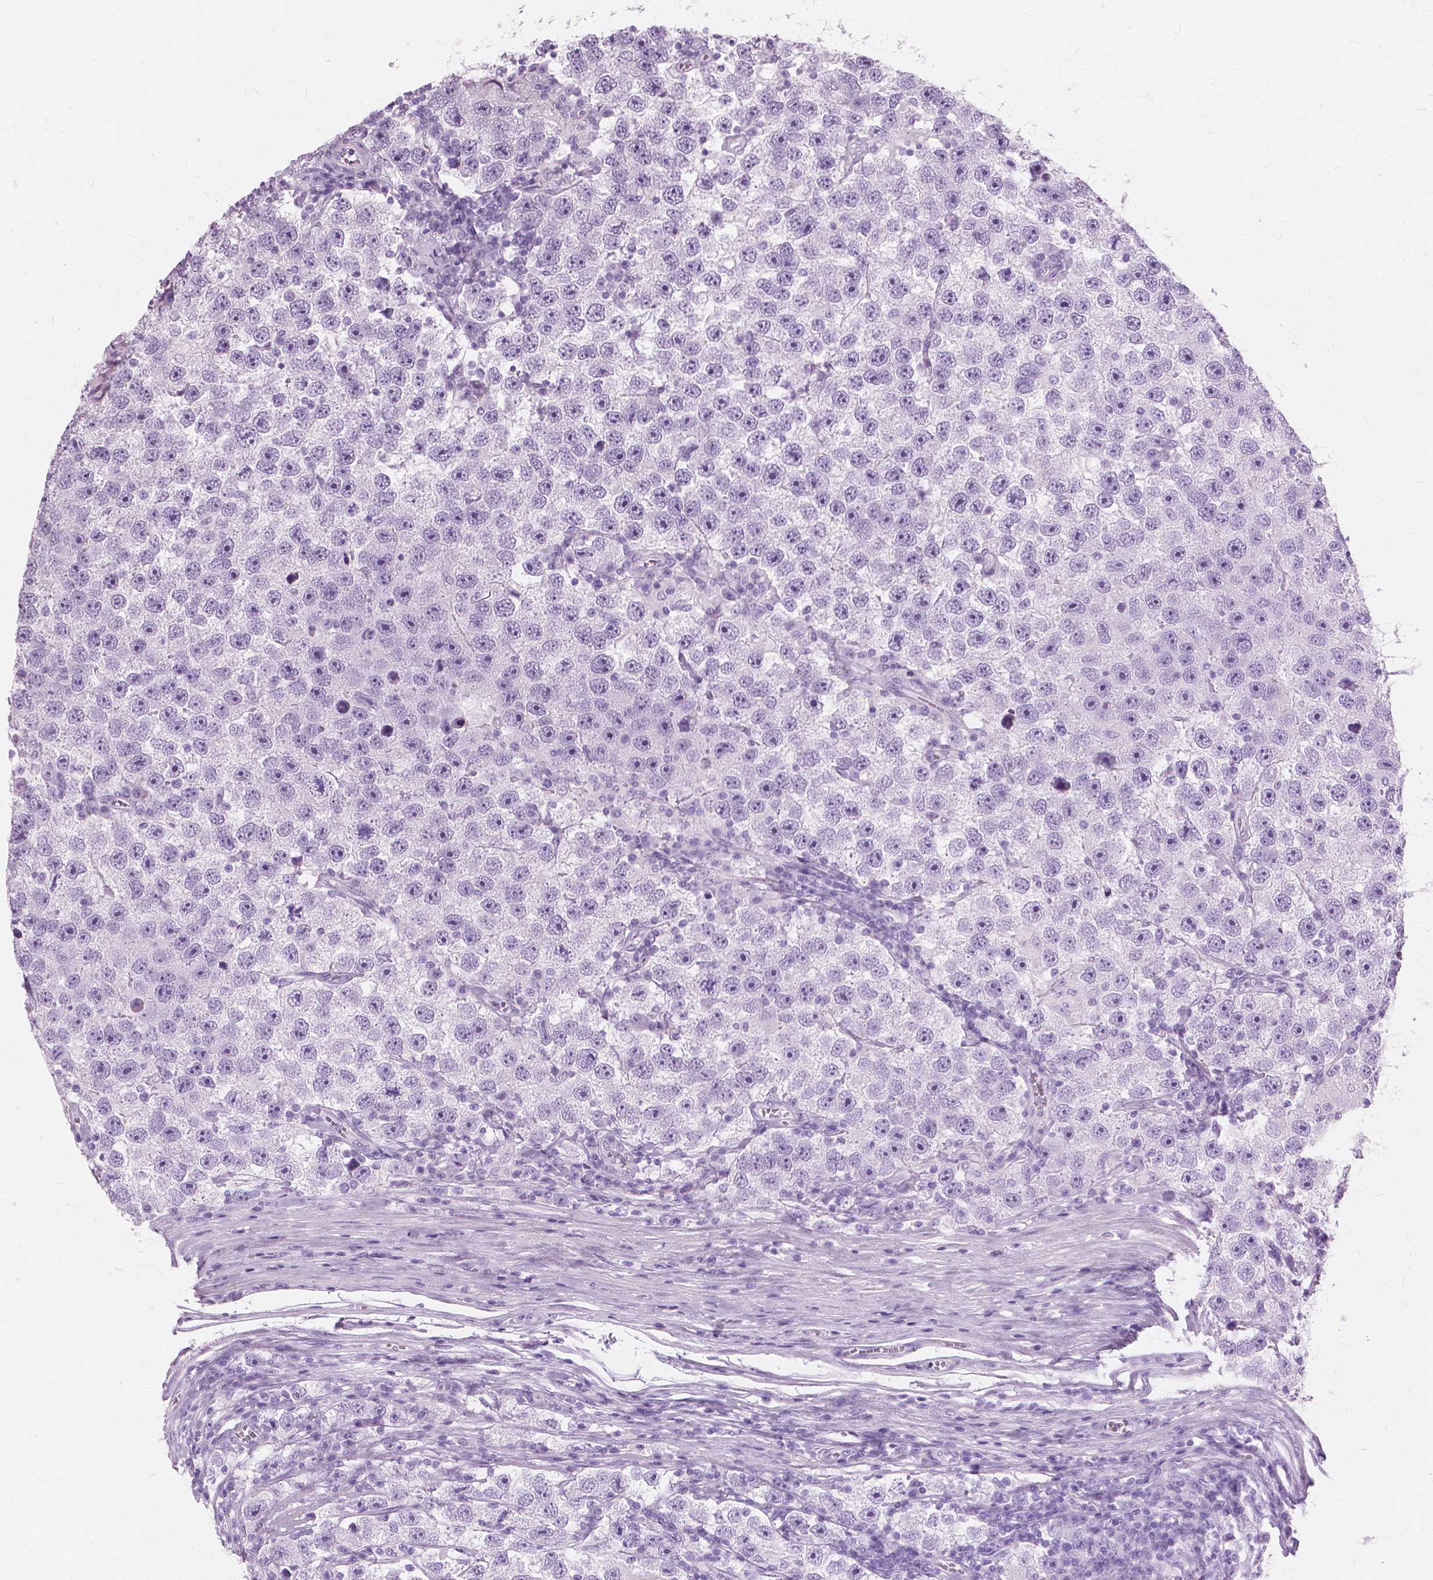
{"staining": {"intensity": "negative", "quantity": "none", "location": "none"}, "tissue": "testis cancer", "cell_type": "Tumor cells", "image_type": "cancer", "snomed": [{"axis": "morphology", "description": "Seminoma, NOS"}, {"axis": "topography", "description": "Testis"}], "caption": "Immunohistochemical staining of testis cancer (seminoma) demonstrates no significant staining in tumor cells.", "gene": "SFTPD", "patient": {"sex": "male", "age": 26}}